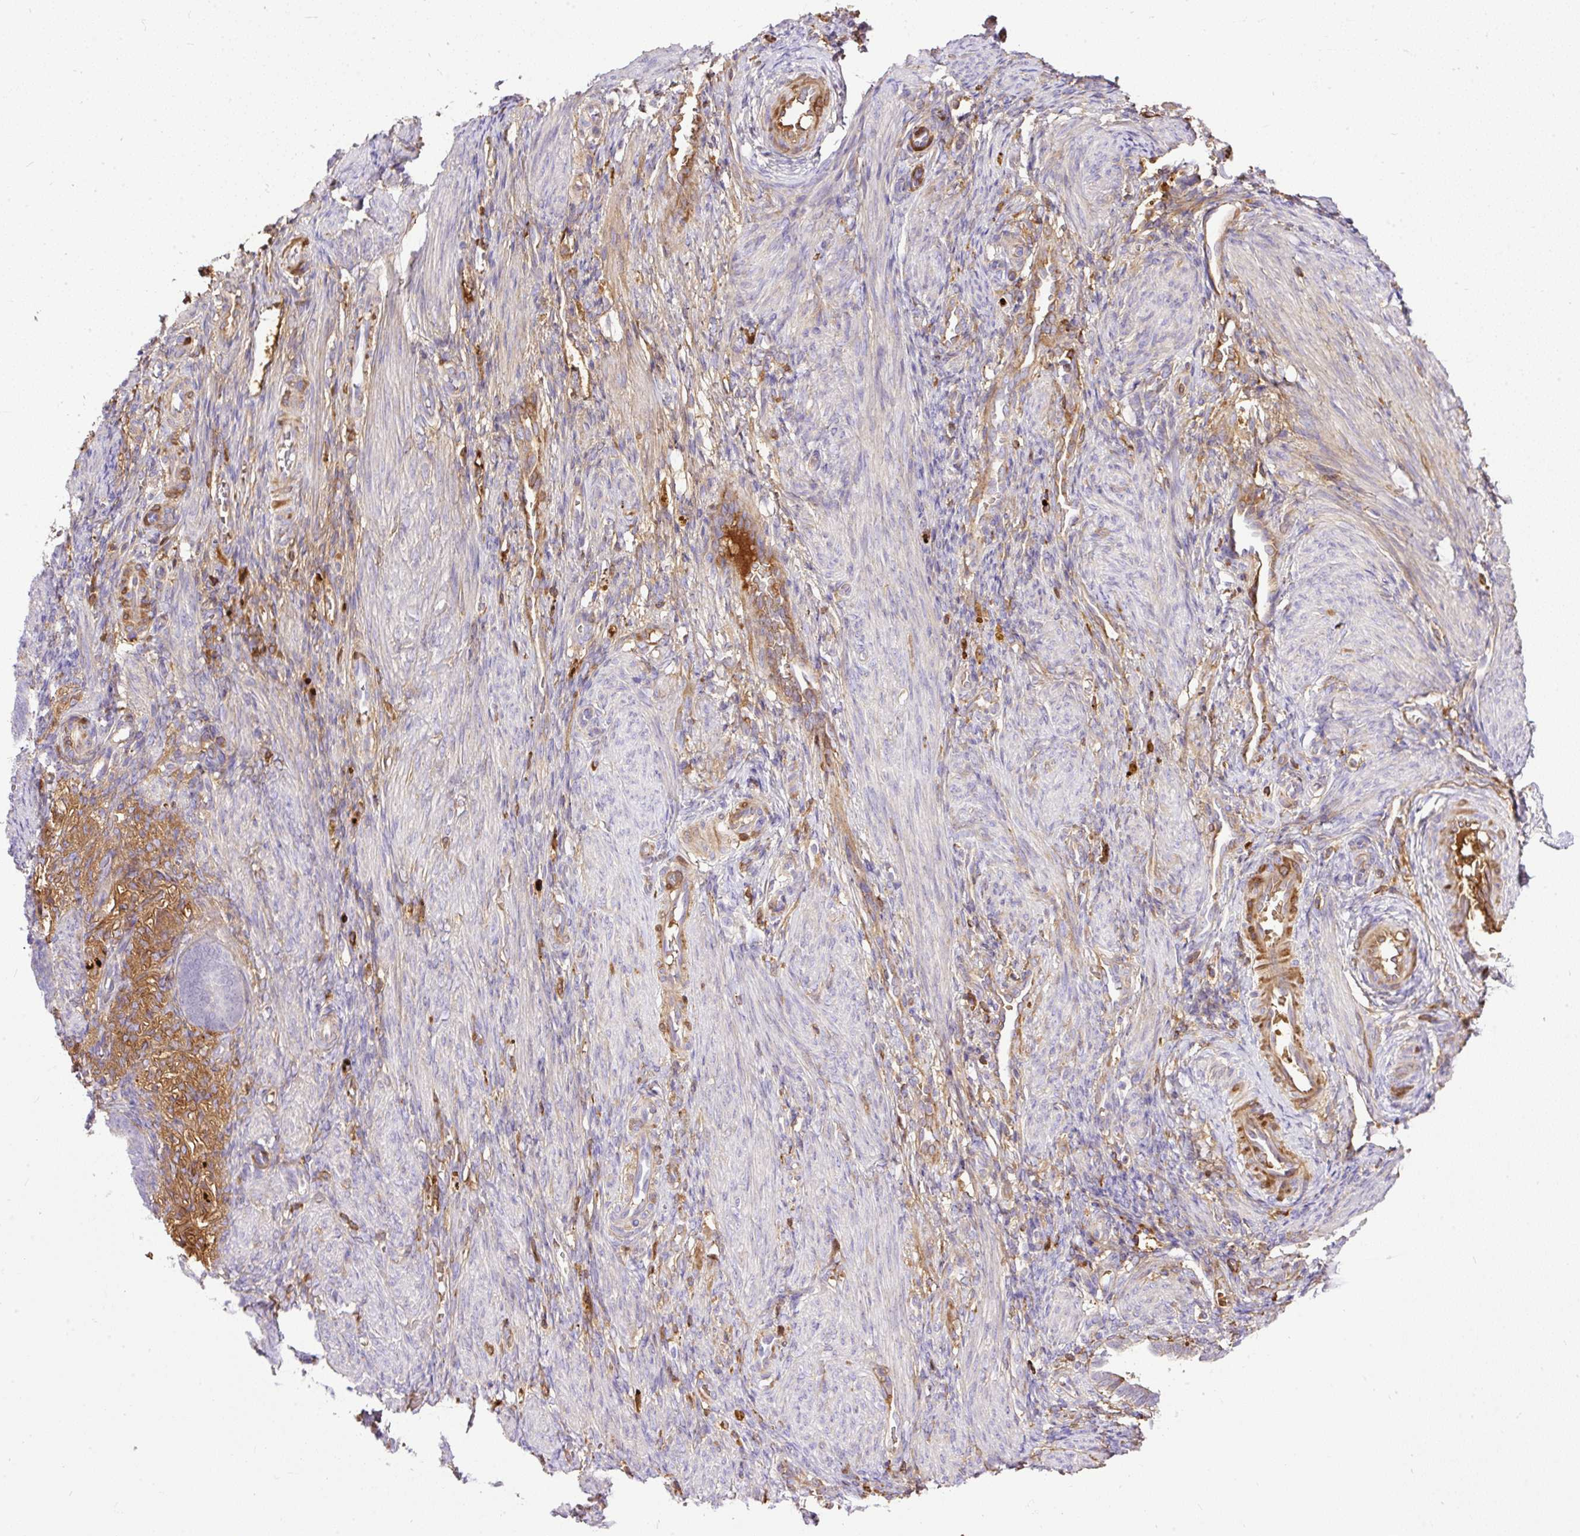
{"staining": {"intensity": "negative", "quantity": "none", "location": "none"}, "tissue": "endometrium", "cell_type": "Cells in endometrial stroma", "image_type": "normal", "snomed": [{"axis": "morphology", "description": "Normal tissue, NOS"}, {"axis": "topography", "description": "Endometrium"}], "caption": "High magnification brightfield microscopy of benign endometrium stained with DAB (3,3'-diaminobenzidine) (brown) and counterstained with hematoxylin (blue): cells in endometrial stroma show no significant staining.", "gene": "CLEC3B", "patient": {"sex": "female", "age": 34}}